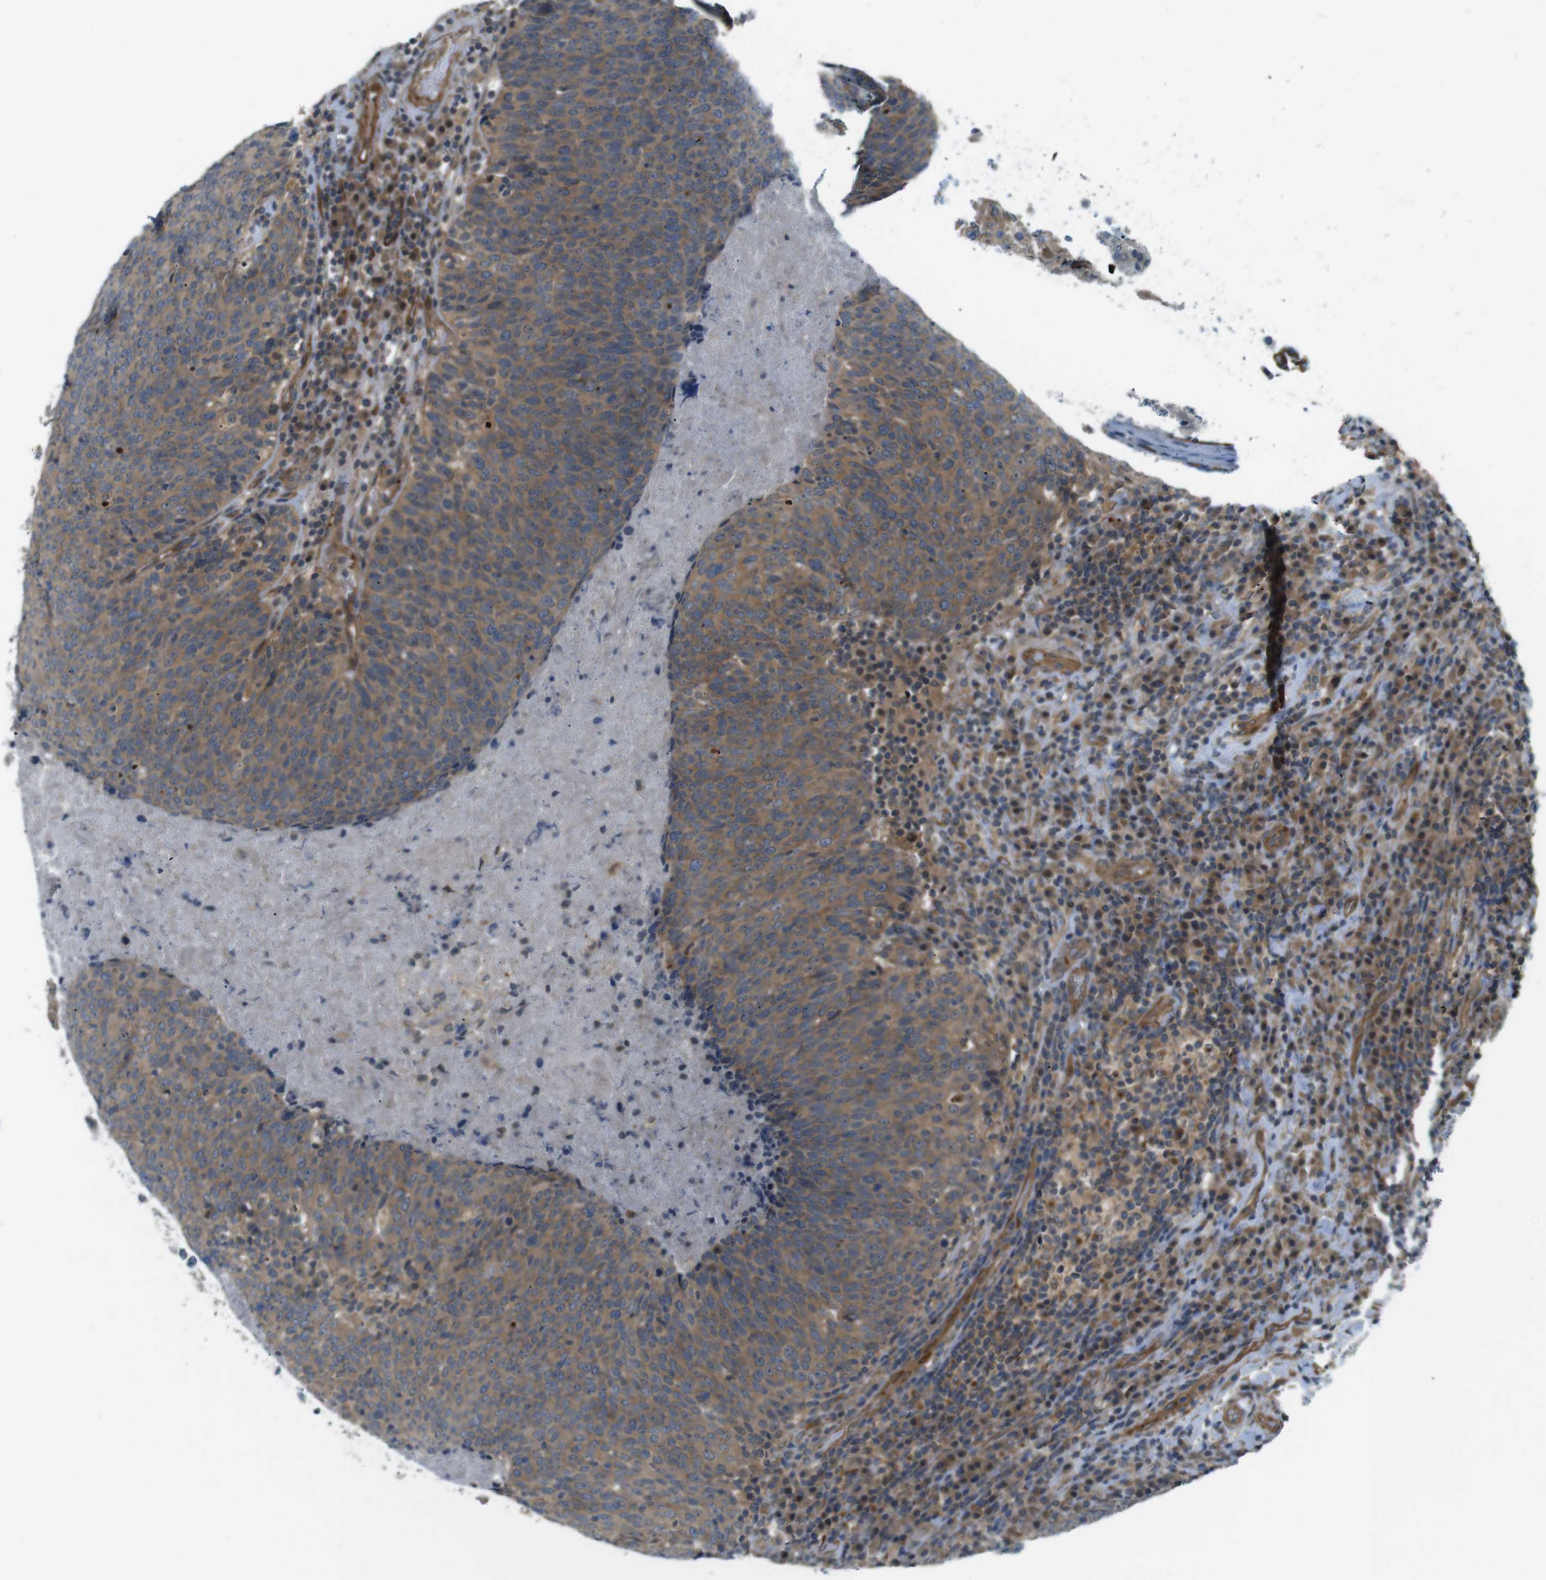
{"staining": {"intensity": "moderate", "quantity": ">75%", "location": "cytoplasmic/membranous"}, "tissue": "head and neck cancer", "cell_type": "Tumor cells", "image_type": "cancer", "snomed": [{"axis": "morphology", "description": "Squamous cell carcinoma, NOS"}, {"axis": "morphology", "description": "Squamous cell carcinoma, metastatic, NOS"}, {"axis": "topography", "description": "Lymph node"}, {"axis": "topography", "description": "Head-Neck"}], "caption": "Immunohistochemistry (IHC) of human metastatic squamous cell carcinoma (head and neck) demonstrates medium levels of moderate cytoplasmic/membranous expression in approximately >75% of tumor cells.", "gene": "TSC1", "patient": {"sex": "male", "age": 62}}